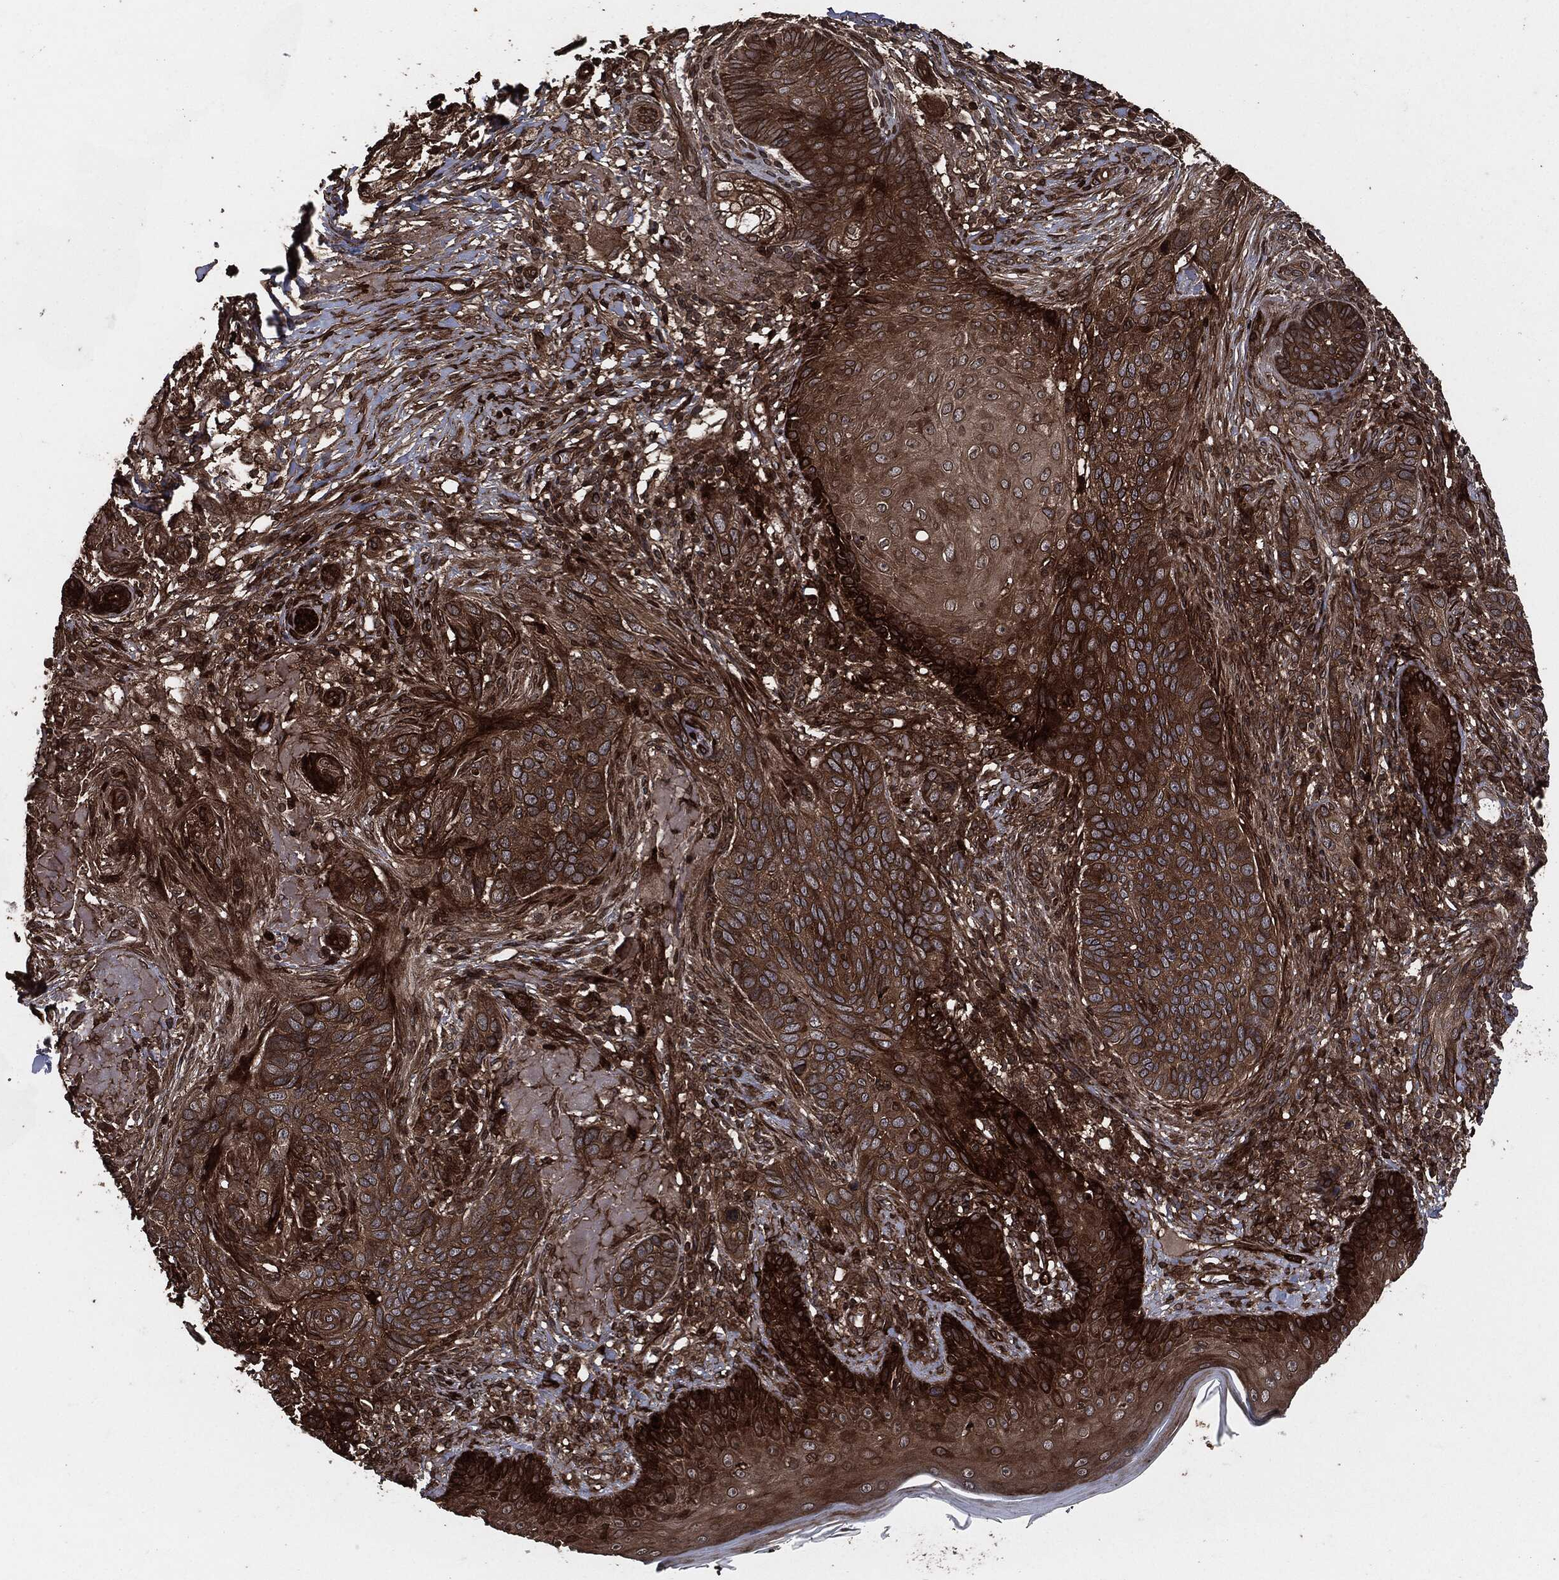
{"staining": {"intensity": "strong", "quantity": "25%-75%", "location": "cytoplasmic/membranous"}, "tissue": "skin cancer", "cell_type": "Tumor cells", "image_type": "cancer", "snomed": [{"axis": "morphology", "description": "Basal cell carcinoma"}, {"axis": "topography", "description": "Skin"}], "caption": "Immunohistochemistry micrograph of skin cancer (basal cell carcinoma) stained for a protein (brown), which exhibits high levels of strong cytoplasmic/membranous positivity in approximately 25%-75% of tumor cells.", "gene": "IFIT1", "patient": {"sex": "male", "age": 91}}